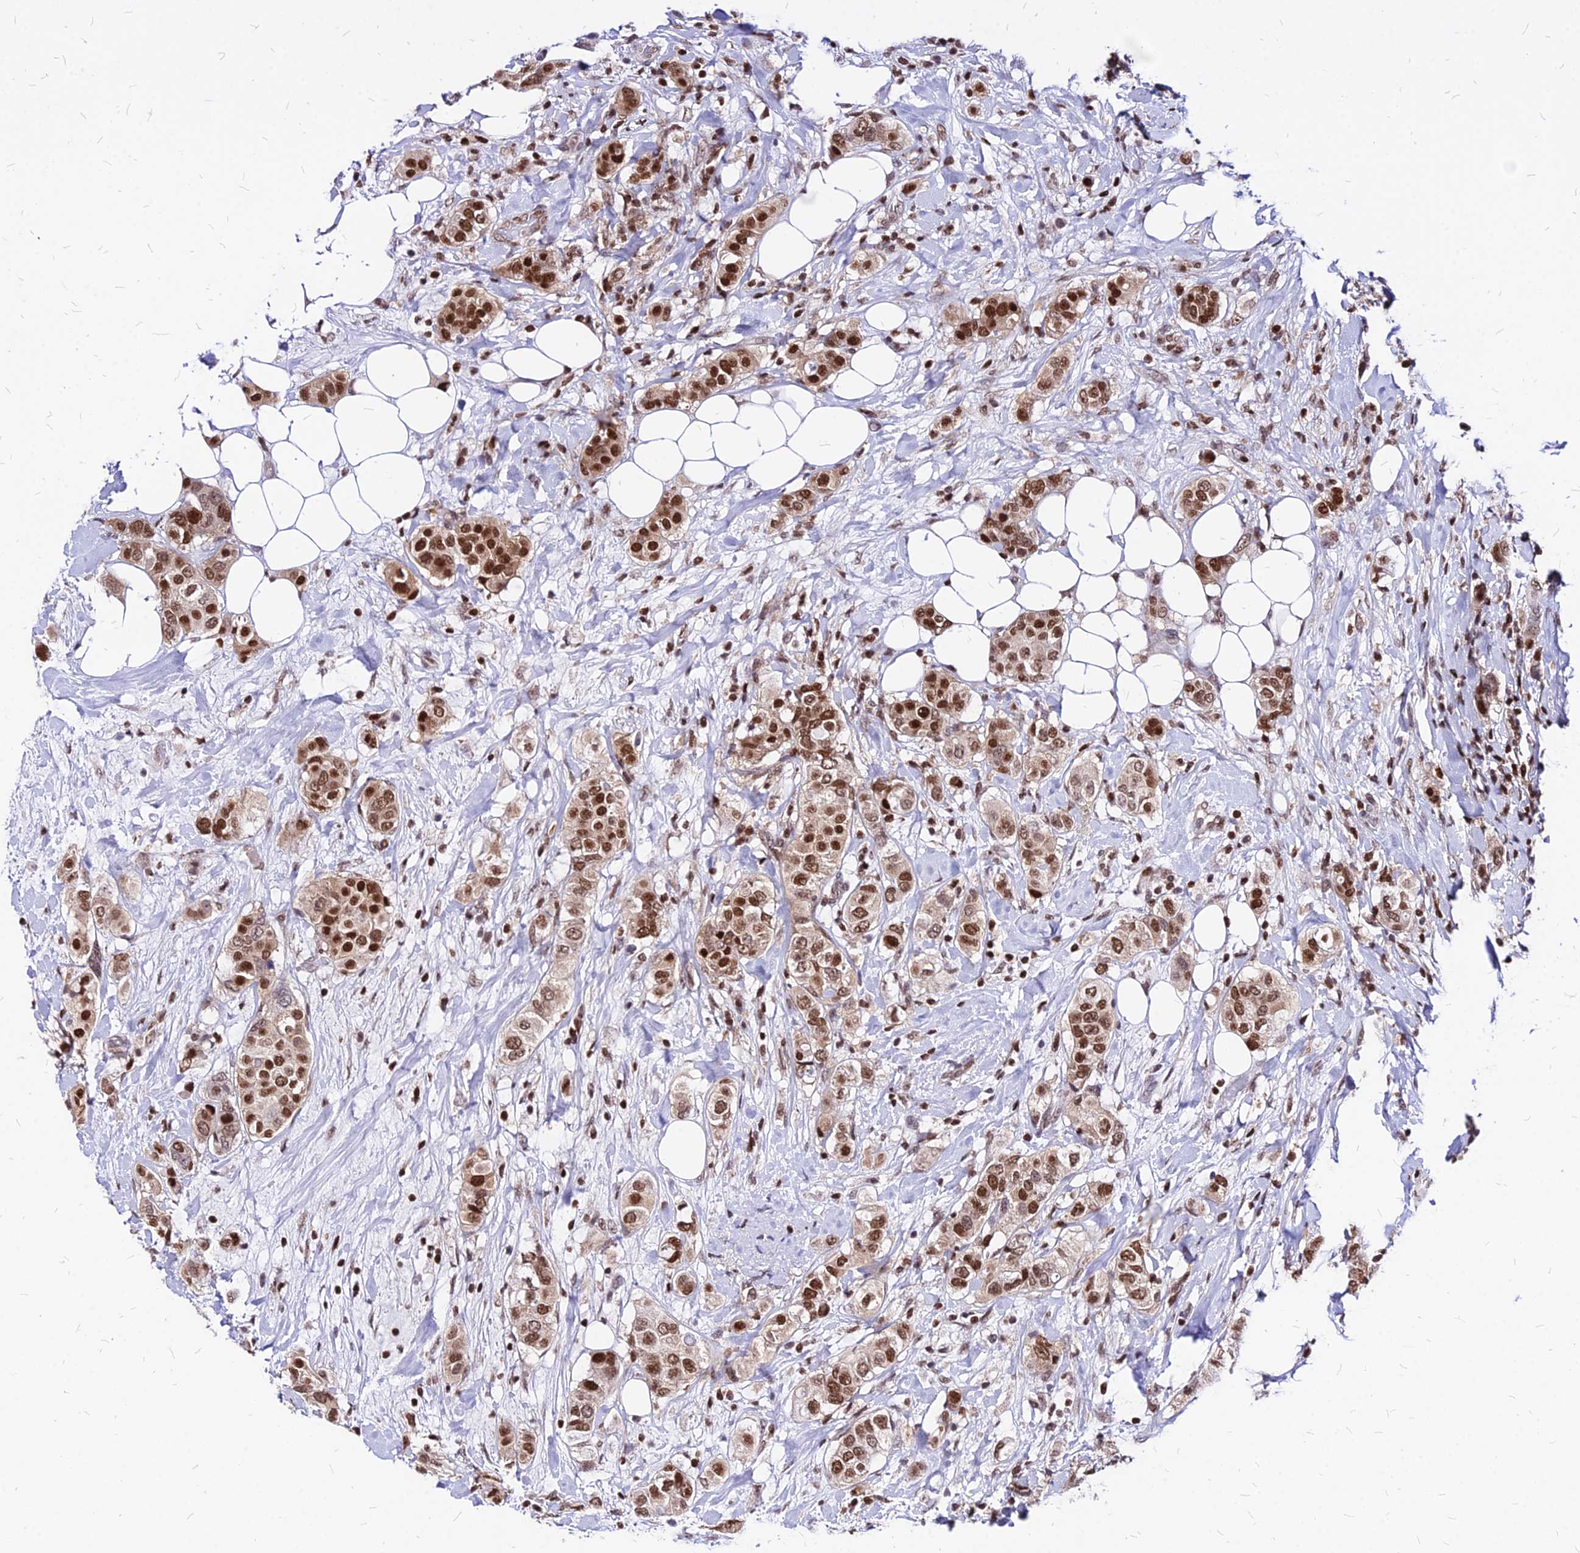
{"staining": {"intensity": "moderate", "quantity": ">75%", "location": "nuclear"}, "tissue": "breast cancer", "cell_type": "Tumor cells", "image_type": "cancer", "snomed": [{"axis": "morphology", "description": "Lobular carcinoma"}, {"axis": "topography", "description": "Breast"}], "caption": "Immunohistochemical staining of human lobular carcinoma (breast) exhibits medium levels of moderate nuclear expression in approximately >75% of tumor cells.", "gene": "PAXX", "patient": {"sex": "female", "age": 51}}